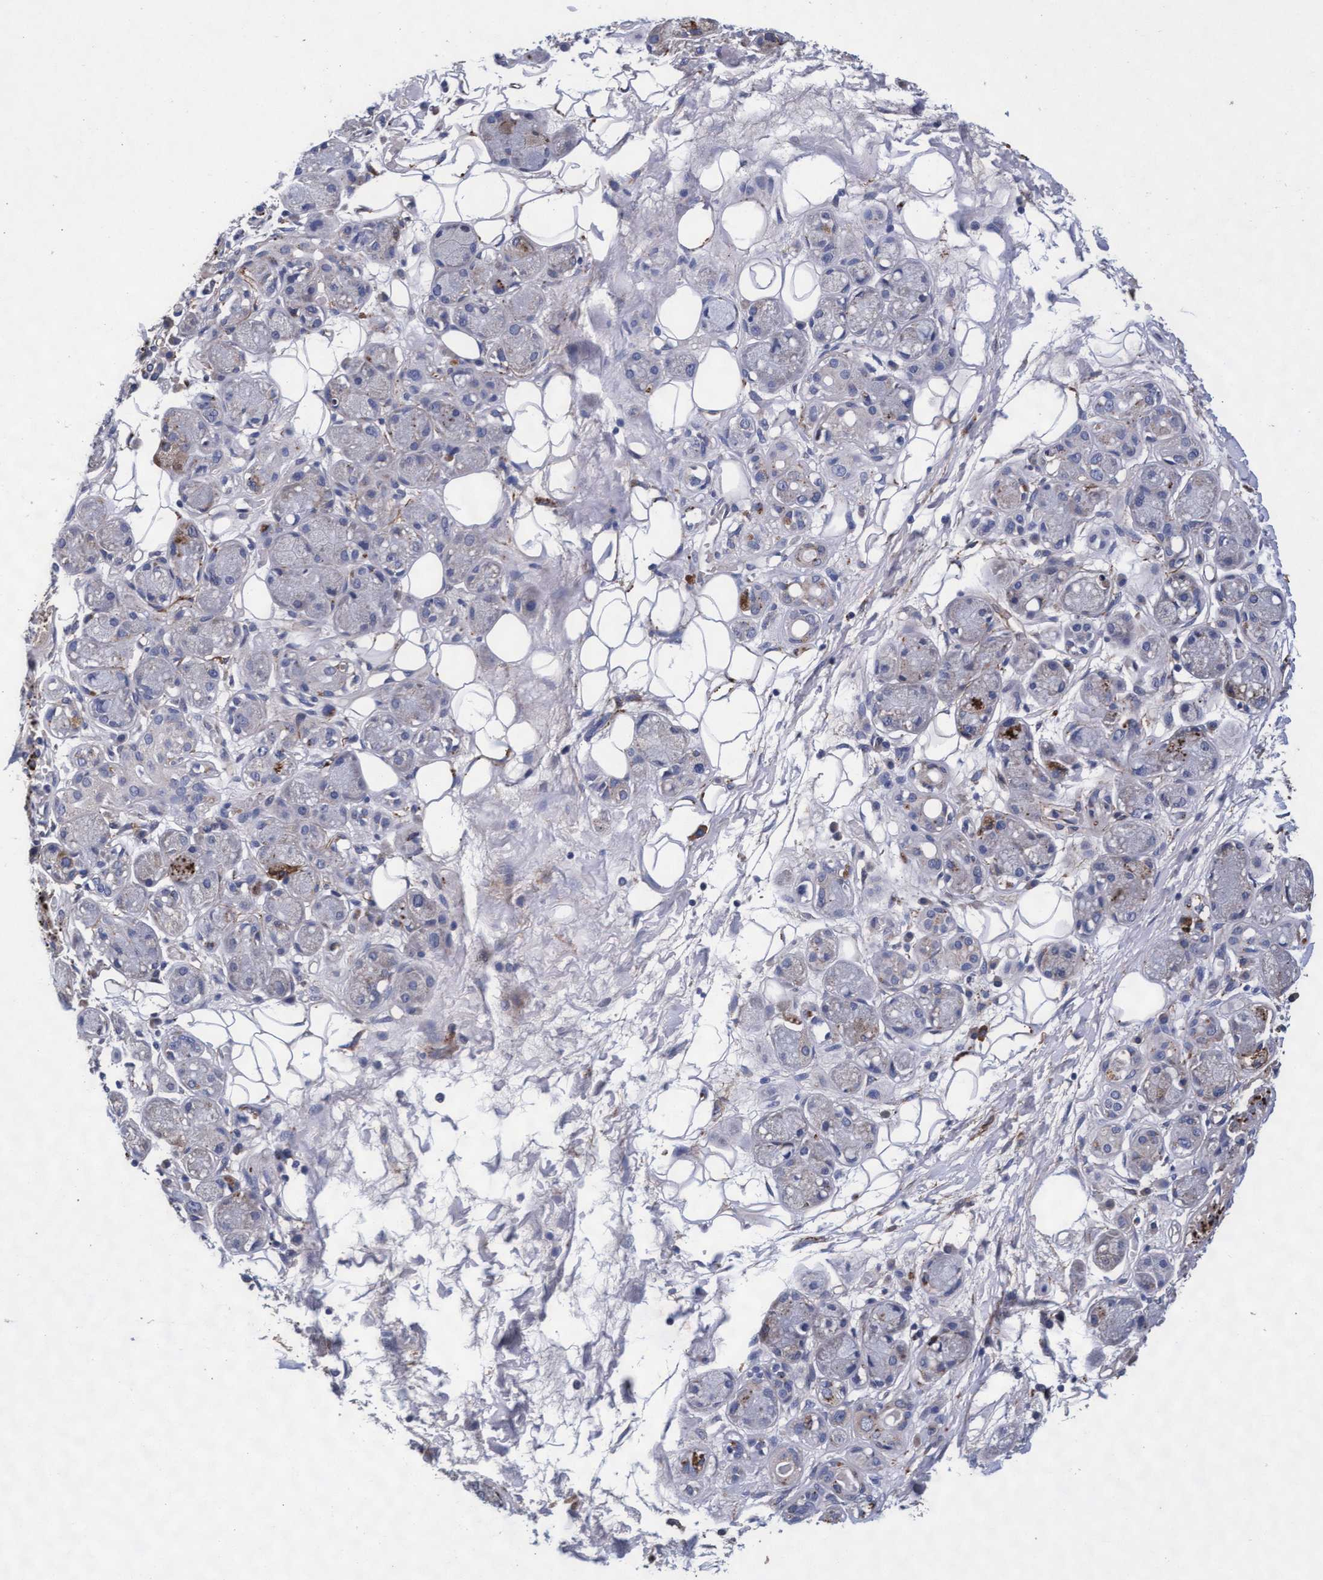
{"staining": {"intensity": "negative", "quantity": "none", "location": "none"}, "tissue": "adipose tissue", "cell_type": "Adipocytes", "image_type": "normal", "snomed": [{"axis": "morphology", "description": "Normal tissue, NOS"}, {"axis": "morphology", "description": "Inflammation, NOS"}, {"axis": "topography", "description": "Salivary gland"}, {"axis": "topography", "description": "Peripheral nerve tissue"}], "caption": "DAB (3,3'-diaminobenzidine) immunohistochemical staining of benign human adipose tissue exhibits no significant positivity in adipocytes. (DAB IHC visualized using brightfield microscopy, high magnification).", "gene": "CPQ", "patient": {"sex": "female", "age": 75}}